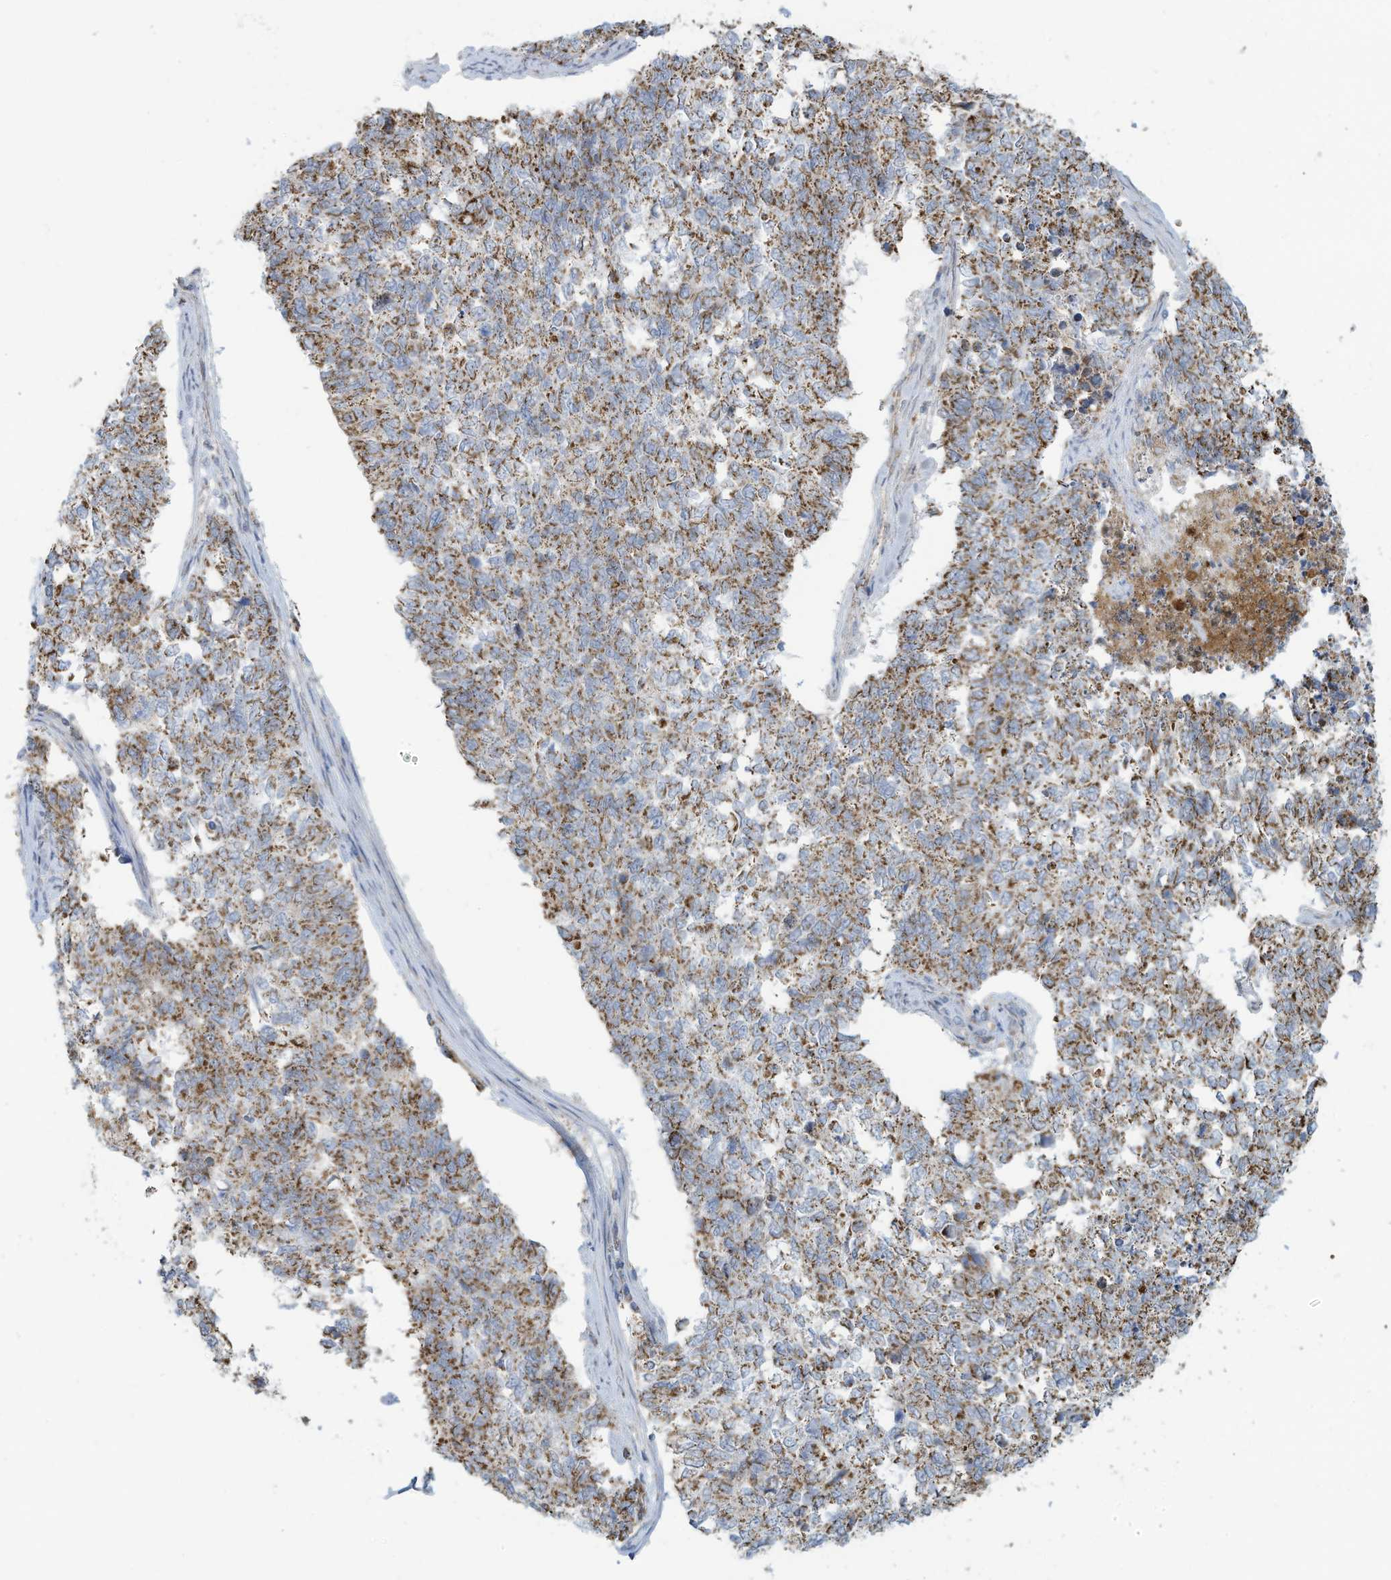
{"staining": {"intensity": "moderate", "quantity": ">75%", "location": "cytoplasmic/membranous"}, "tissue": "cervical cancer", "cell_type": "Tumor cells", "image_type": "cancer", "snomed": [{"axis": "morphology", "description": "Squamous cell carcinoma, NOS"}, {"axis": "topography", "description": "Cervix"}], "caption": "Immunohistochemical staining of human cervical cancer displays medium levels of moderate cytoplasmic/membranous protein staining in about >75% of tumor cells. Using DAB (3,3'-diaminobenzidine) (brown) and hematoxylin (blue) stains, captured at high magnification using brightfield microscopy.", "gene": "NLN", "patient": {"sex": "female", "age": 63}}